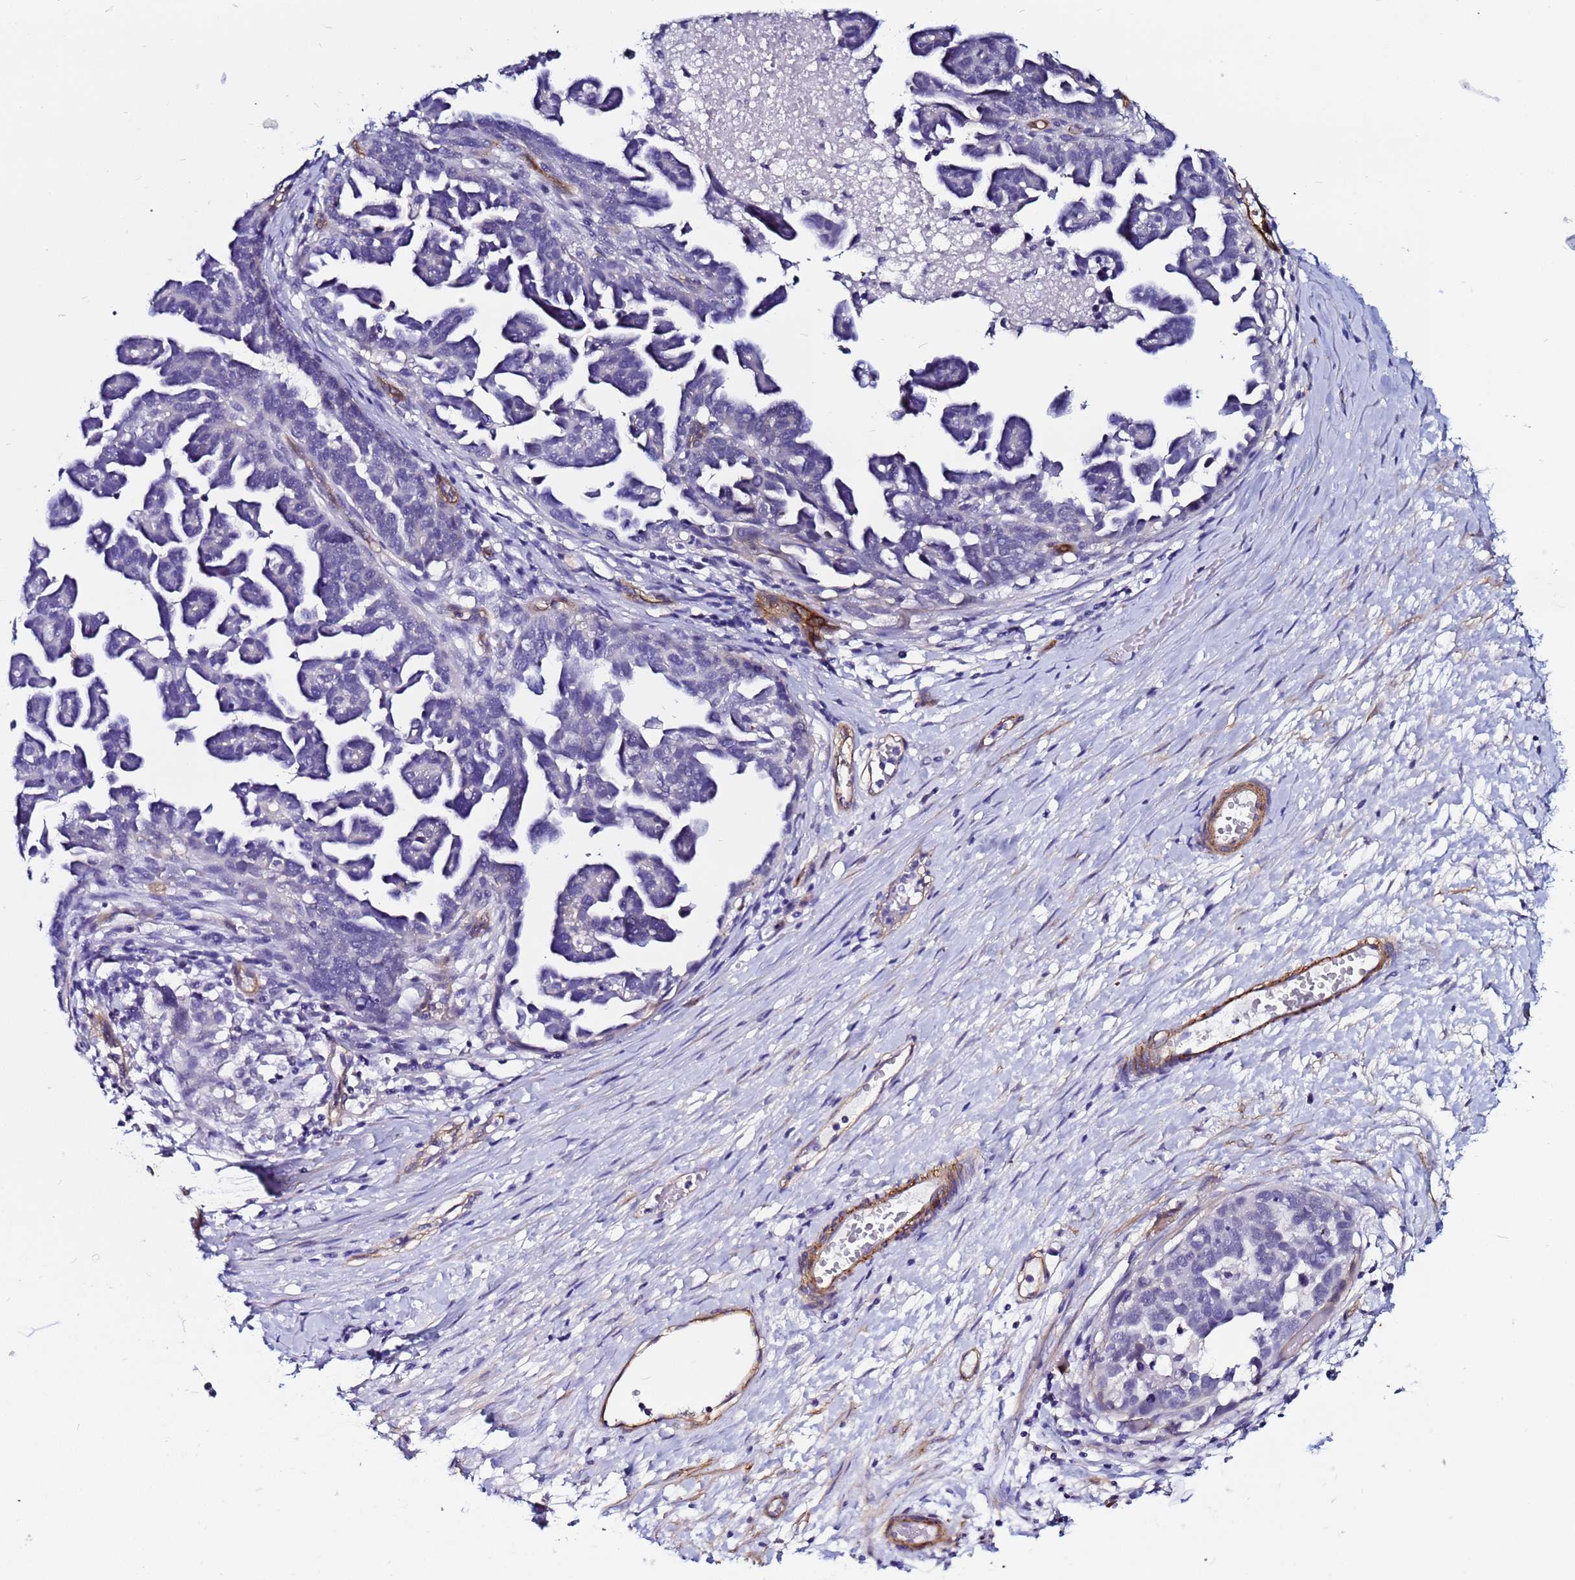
{"staining": {"intensity": "negative", "quantity": "none", "location": "none"}, "tissue": "ovarian cancer", "cell_type": "Tumor cells", "image_type": "cancer", "snomed": [{"axis": "morphology", "description": "Cystadenocarcinoma, serous, NOS"}, {"axis": "topography", "description": "Ovary"}], "caption": "Immunohistochemistry (IHC) of ovarian cancer (serous cystadenocarcinoma) displays no positivity in tumor cells. Brightfield microscopy of IHC stained with DAB (brown) and hematoxylin (blue), captured at high magnification.", "gene": "DEFB104A", "patient": {"sex": "female", "age": 54}}